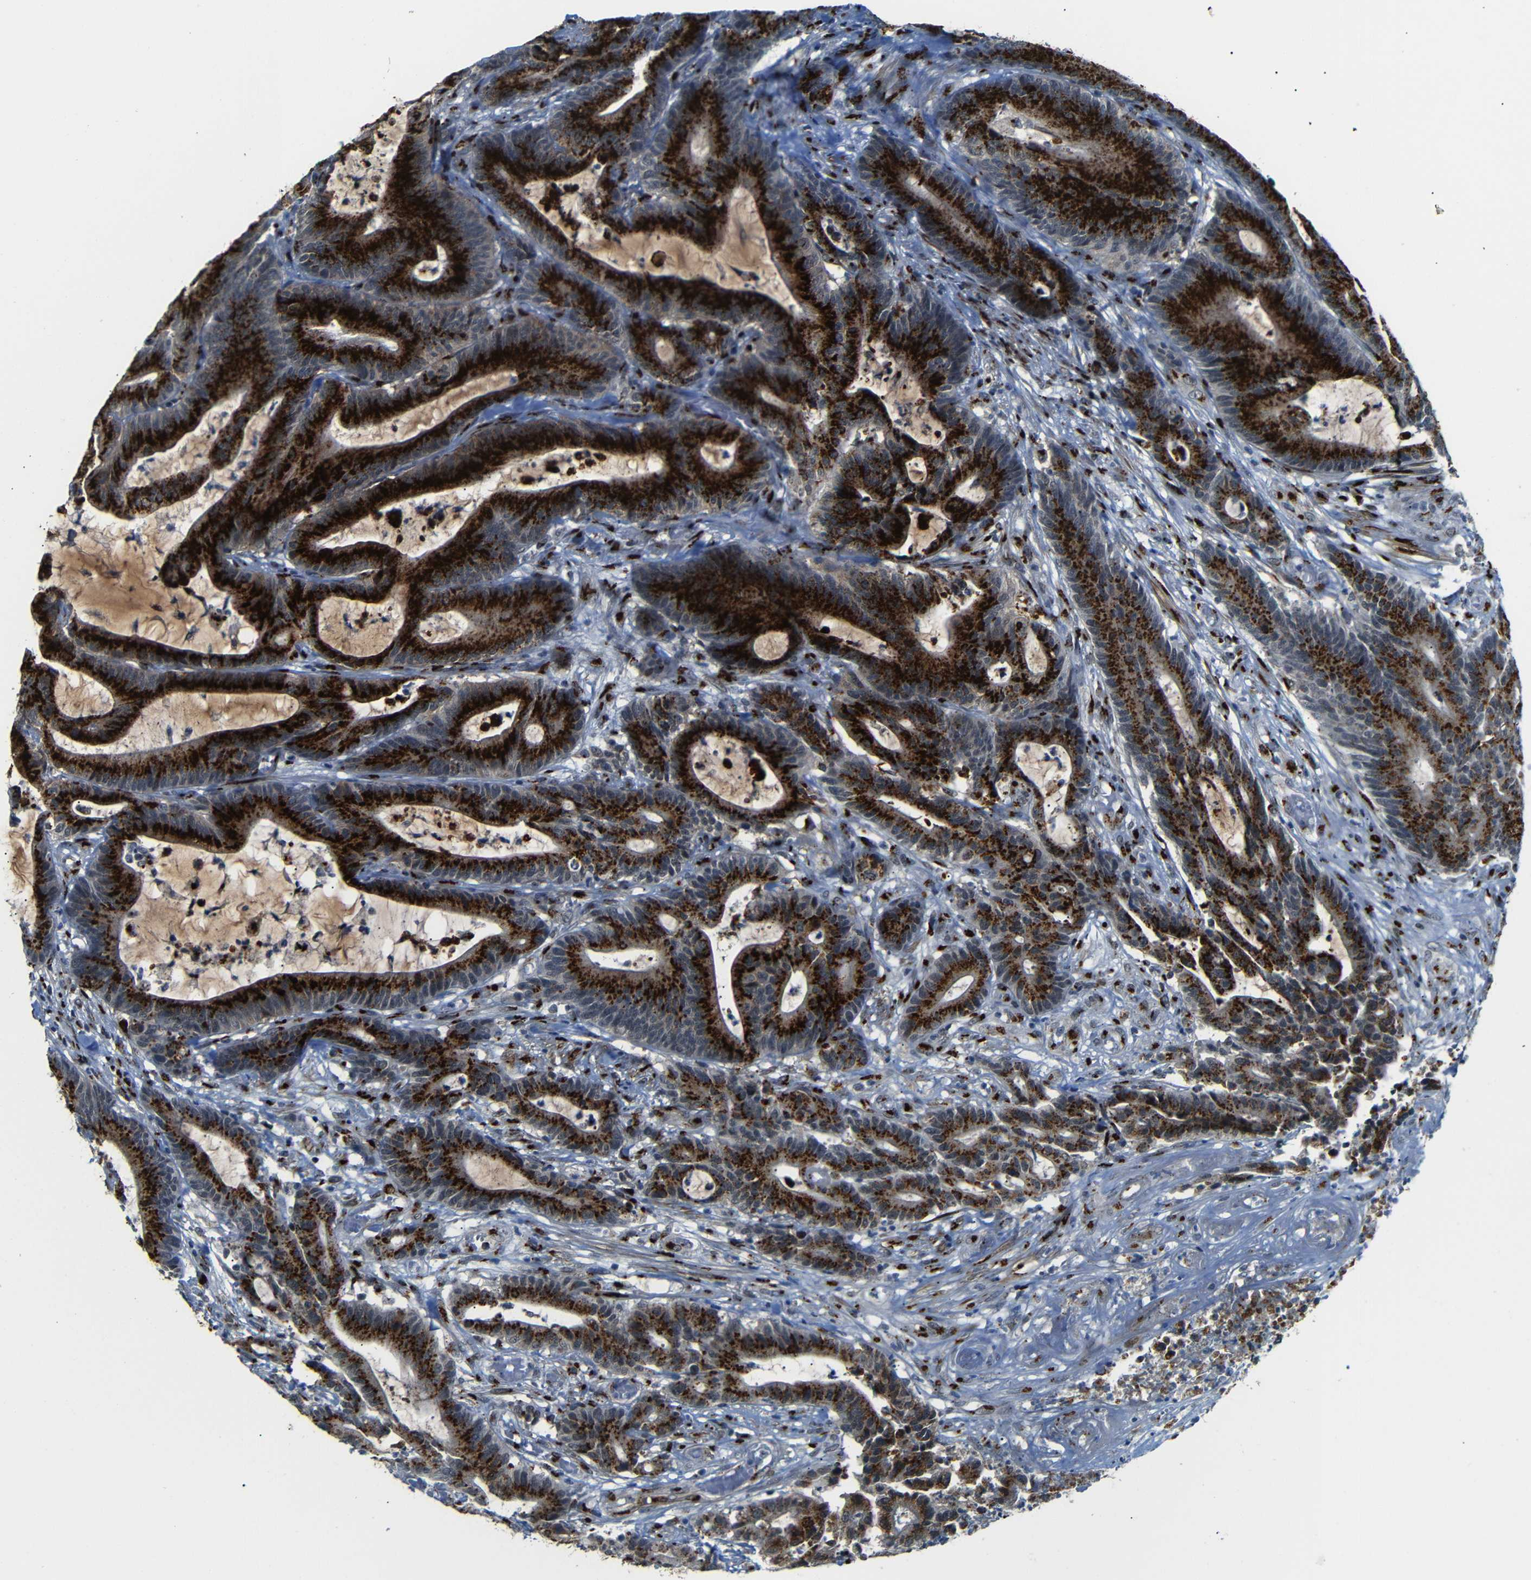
{"staining": {"intensity": "strong", "quantity": ">75%", "location": "cytoplasmic/membranous"}, "tissue": "colorectal cancer", "cell_type": "Tumor cells", "image_type": "cancer", "snomed": [{"axis": "morphology", "description": "Adenocarcinoma, NOS"}, {"axis": "topography", "description": "Colon"}], "caption": "Approximately >75% of tumor cells in human adenocarcinoma (colorectal) reveal strong cytoplasmic/membranous protein expression as visualized by brown immunohistochemical staining.", "gene": "TGOLN2", "patient": {"sex": "female", "age": 84}}